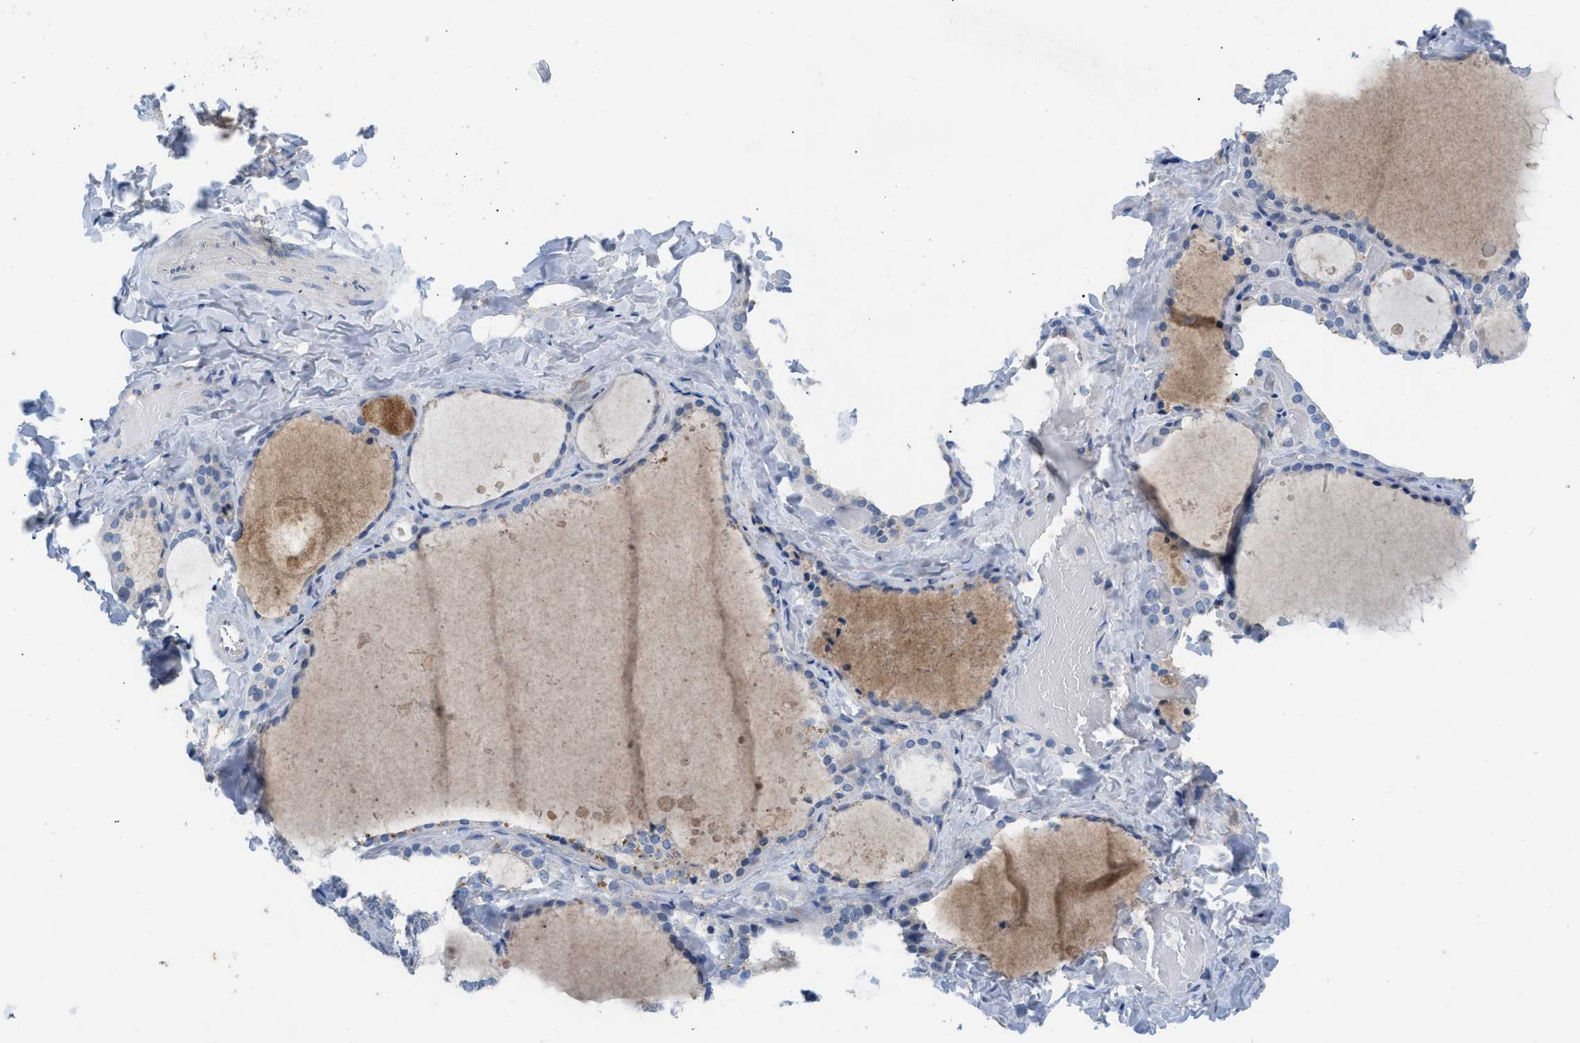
{"staining": {"intensity": "negative", "quantity": "none", "location": "none"}, "tissue": "thyroid gland", "cell_type": "Glandular cells", "image_type": "normal", "snomed": [{"axis": "morphology", "description": "Normal tissue, NOS"}, {"axis": "topography", "description": "Thyroid gland"}], "caption": "The immunohistochemistry image has no significant expression in glandular cells of thyroid gland.", "gene": "HPX", "patient": {"sex": "female", "age": 44}}